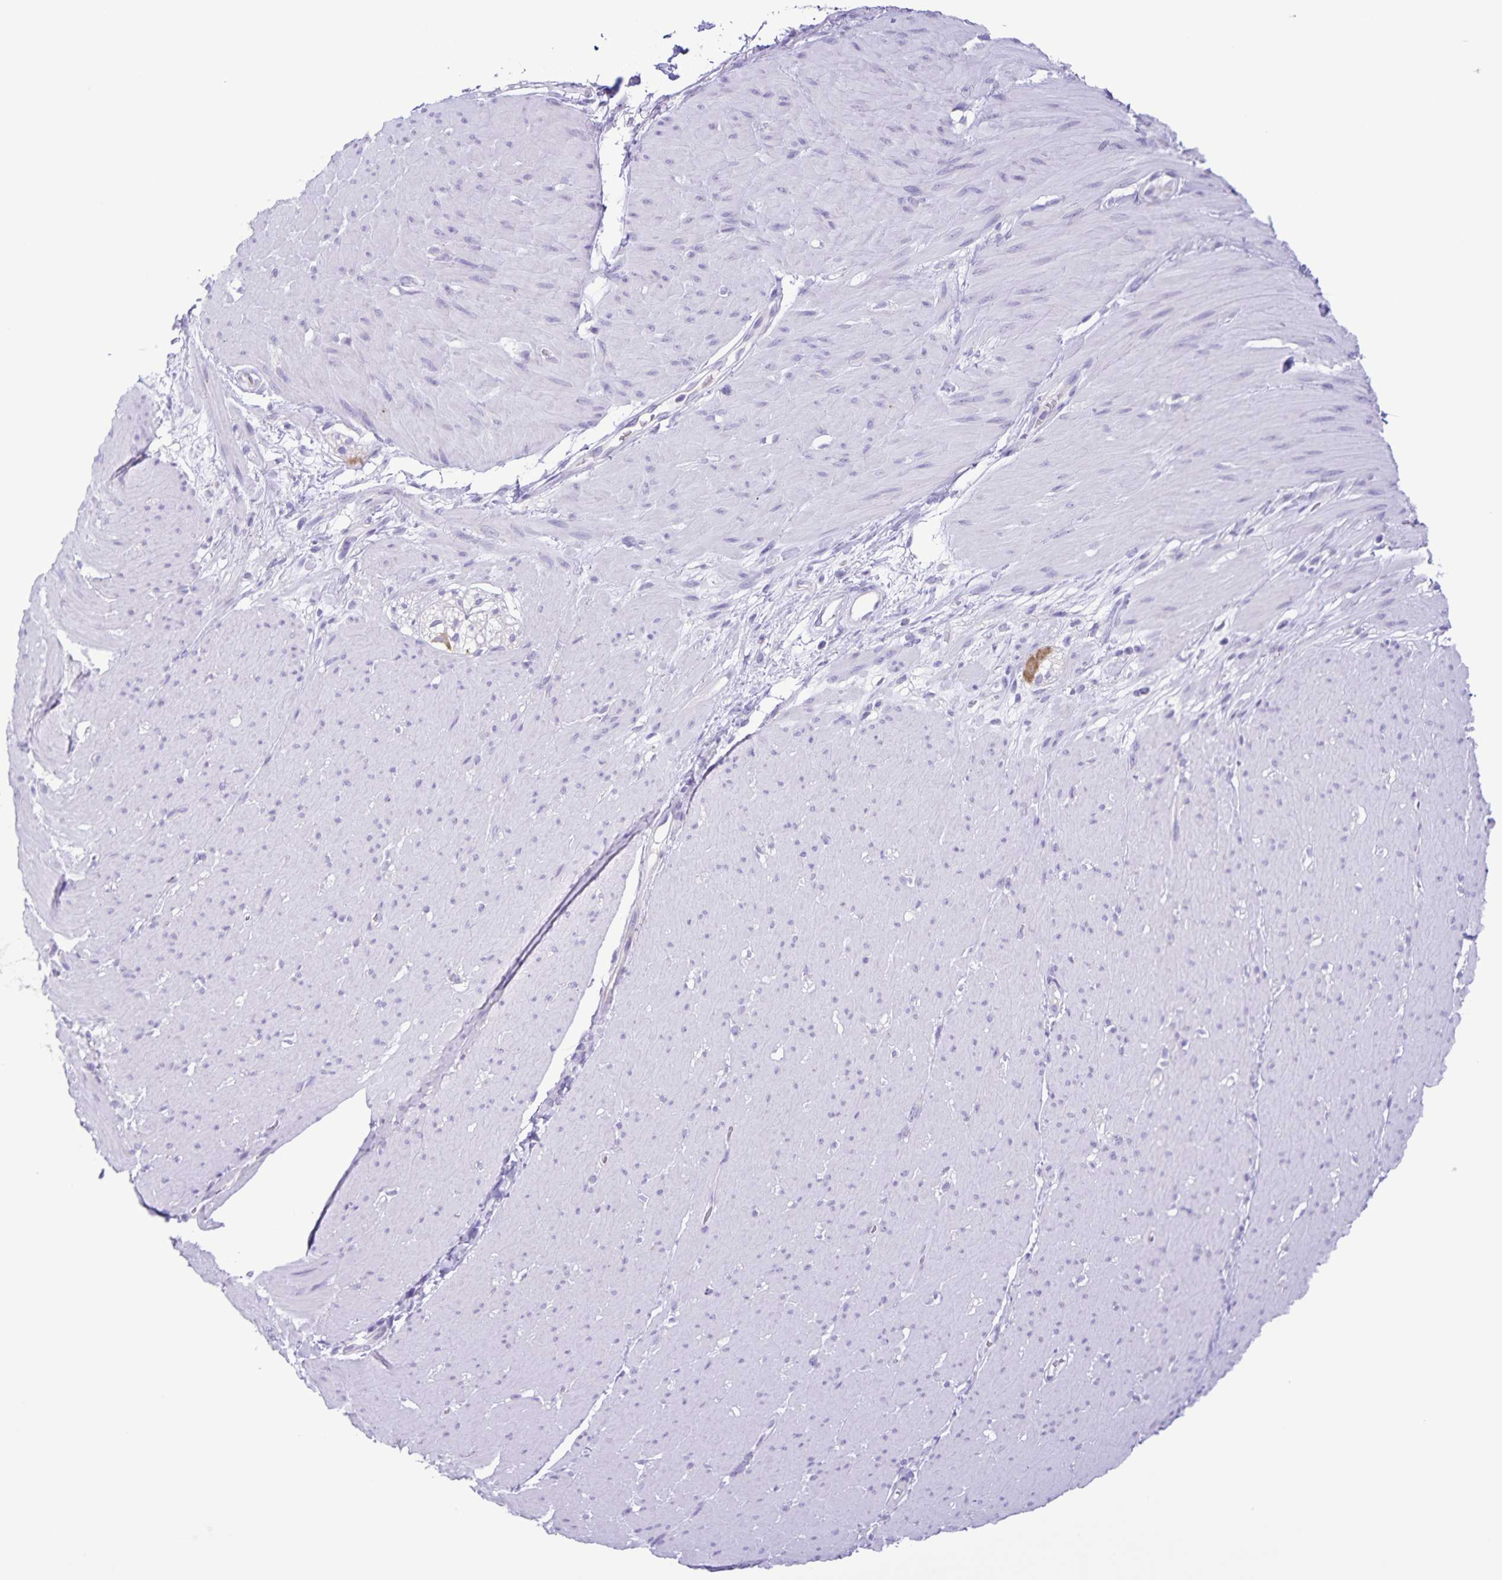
{"staining": {"intensity": "negative", "quantity": "none", "location": "none"}, "tissue": "smooth muscle", "cell_type": "Smooth muscle cells", "image_type": "normal", "snomed": [{"axis": "morphology", "description": "Normal tissue, NOS"}, {"axis": "topography", "description": "Smooth muscle"}, {"axis": "topography", "description": "Rectum"}], "caption": "Image shows no significant protein staining in smooth muscle cells of normal smooth muscle.", "gene": "CAPSL", "patient": {"sex": "male", "age": 53}}